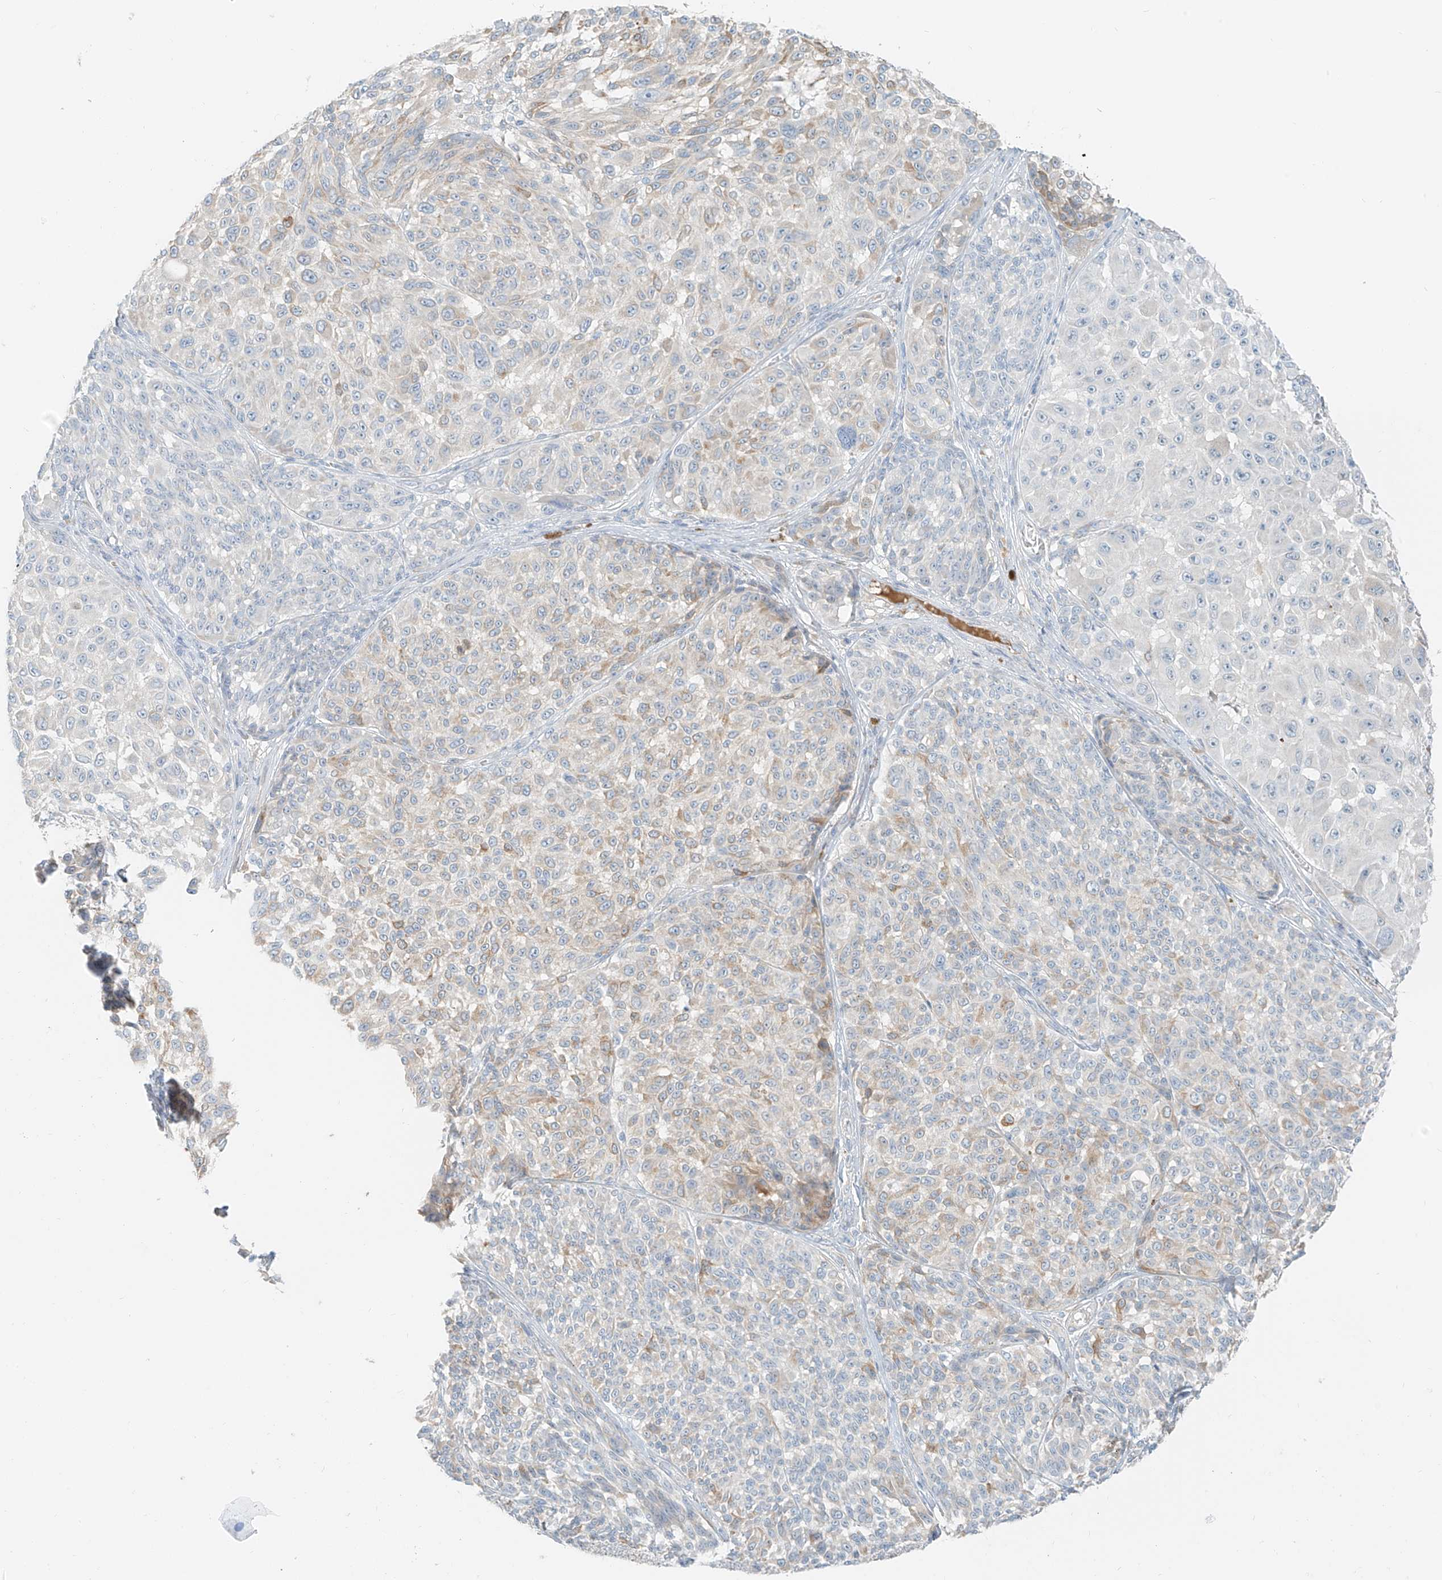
{"staining": {"intensity": "weak", "quantity": "<25%", "location": "cytoplasmic/membranous"}, "tissue": "melanoma", "cell_type": "Tumor cells", "image_type": "cancer", "snomed": [{"axis": "morphology", "description": "Malignant melanoma, NOS"}, {"axis": "topography", "description": "Skin"}], "caption": "Protein analysis of melanoma reveals no significant expression in tumor cells. (Brightfield microscopy of DAB (3,3'-diaminobenzidine) immunohistochemistry at high magnification).", "gene": "FSTL1", "patient": {"sex": "male", "age": 83}}